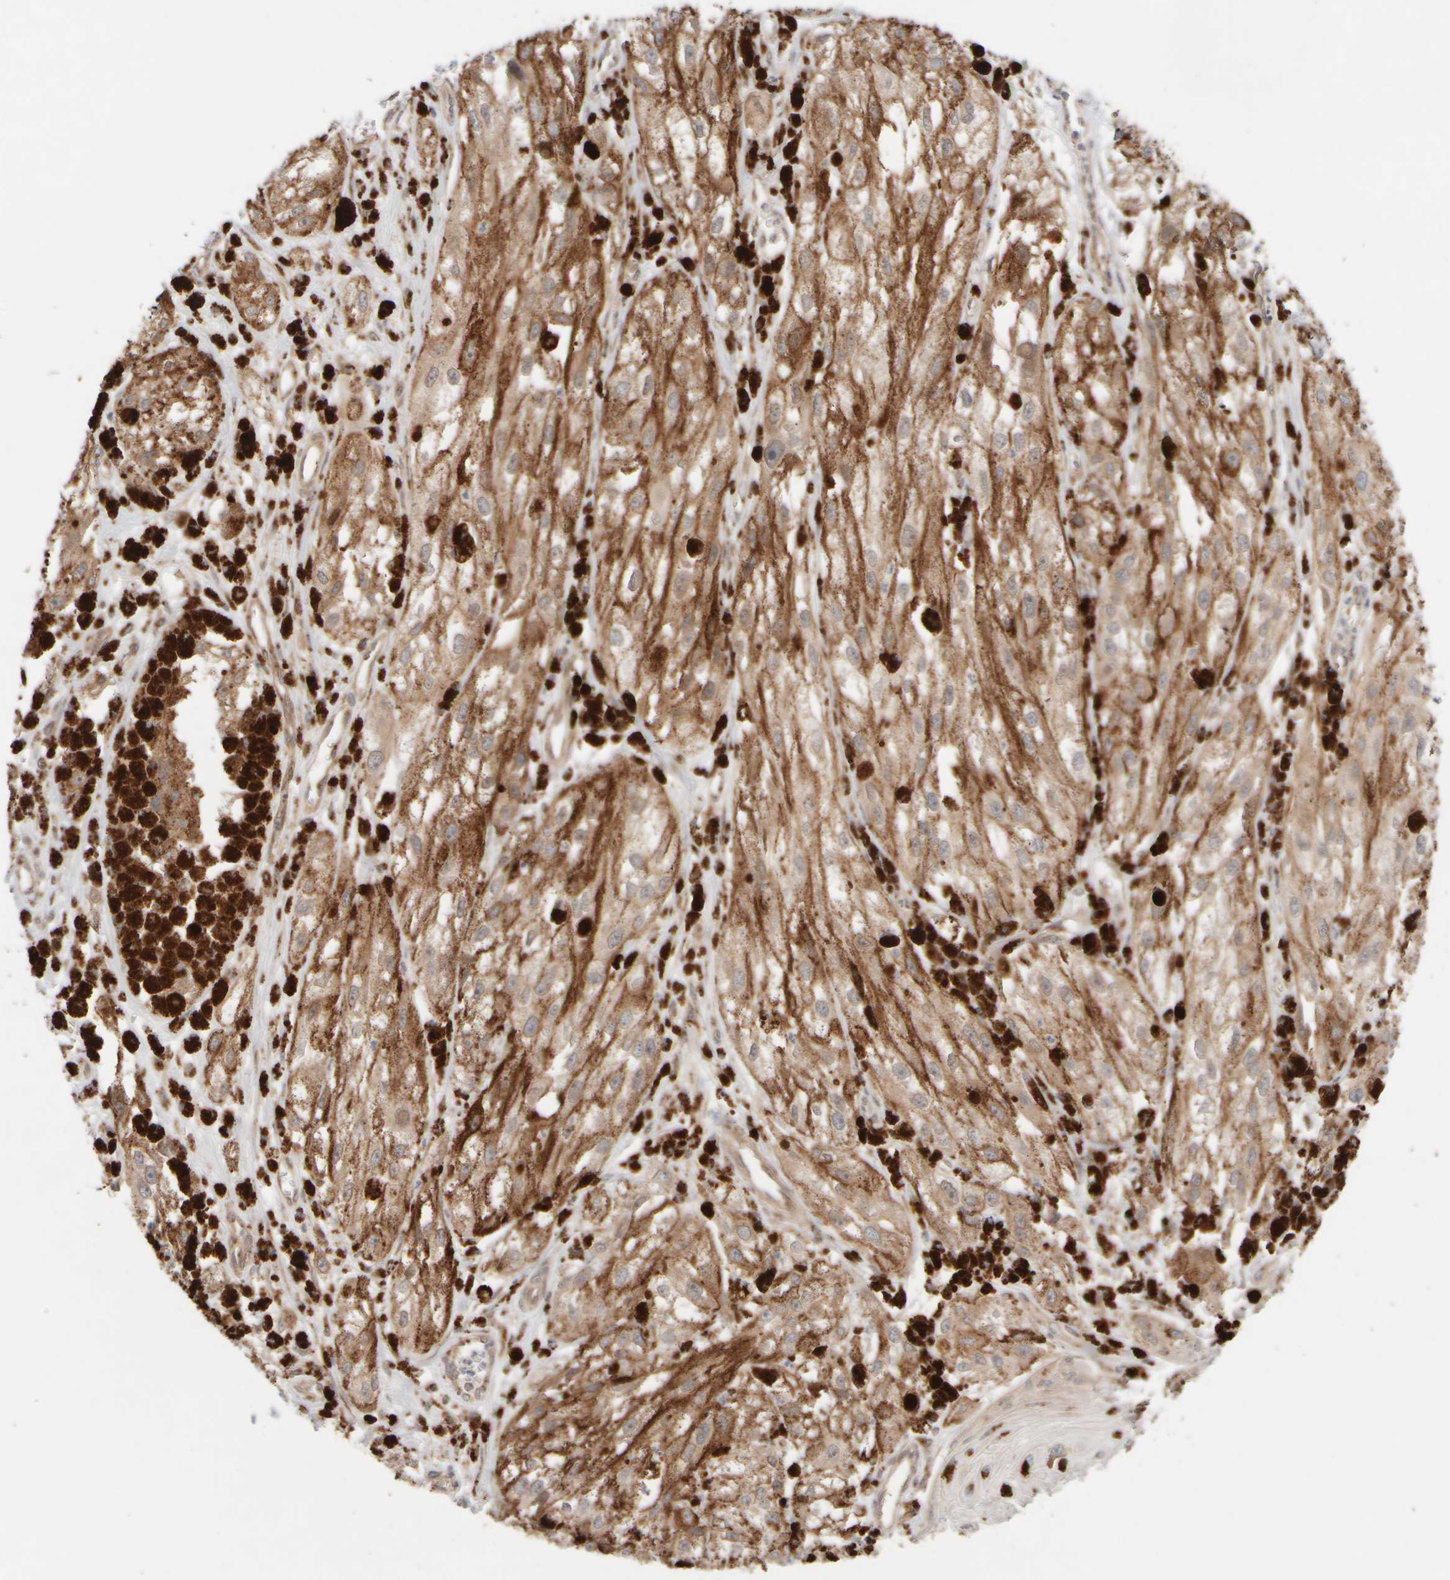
{"staining": {"intensity": "moderate", "quantity": ">75%", "location": "cytoplasmic/membranous"}, "tissue": "melanoma", "cell_type": "Tumor cells", "image_type": "cancer", "snomed": [{"axis": "morphology", "description": "Malignant melanoma, NOS"}, {"axis": "topography", "description": "Skin"}], "caption": "A brown stain labels moderate cytoplasmic/membranous expression of a protein in human malignant melanoma tumor cells. (DAB = brown stain, brightfield microscopy at high magnification).", "gene": "GCN1", "patient": {"sex": "male", "age": 88}}